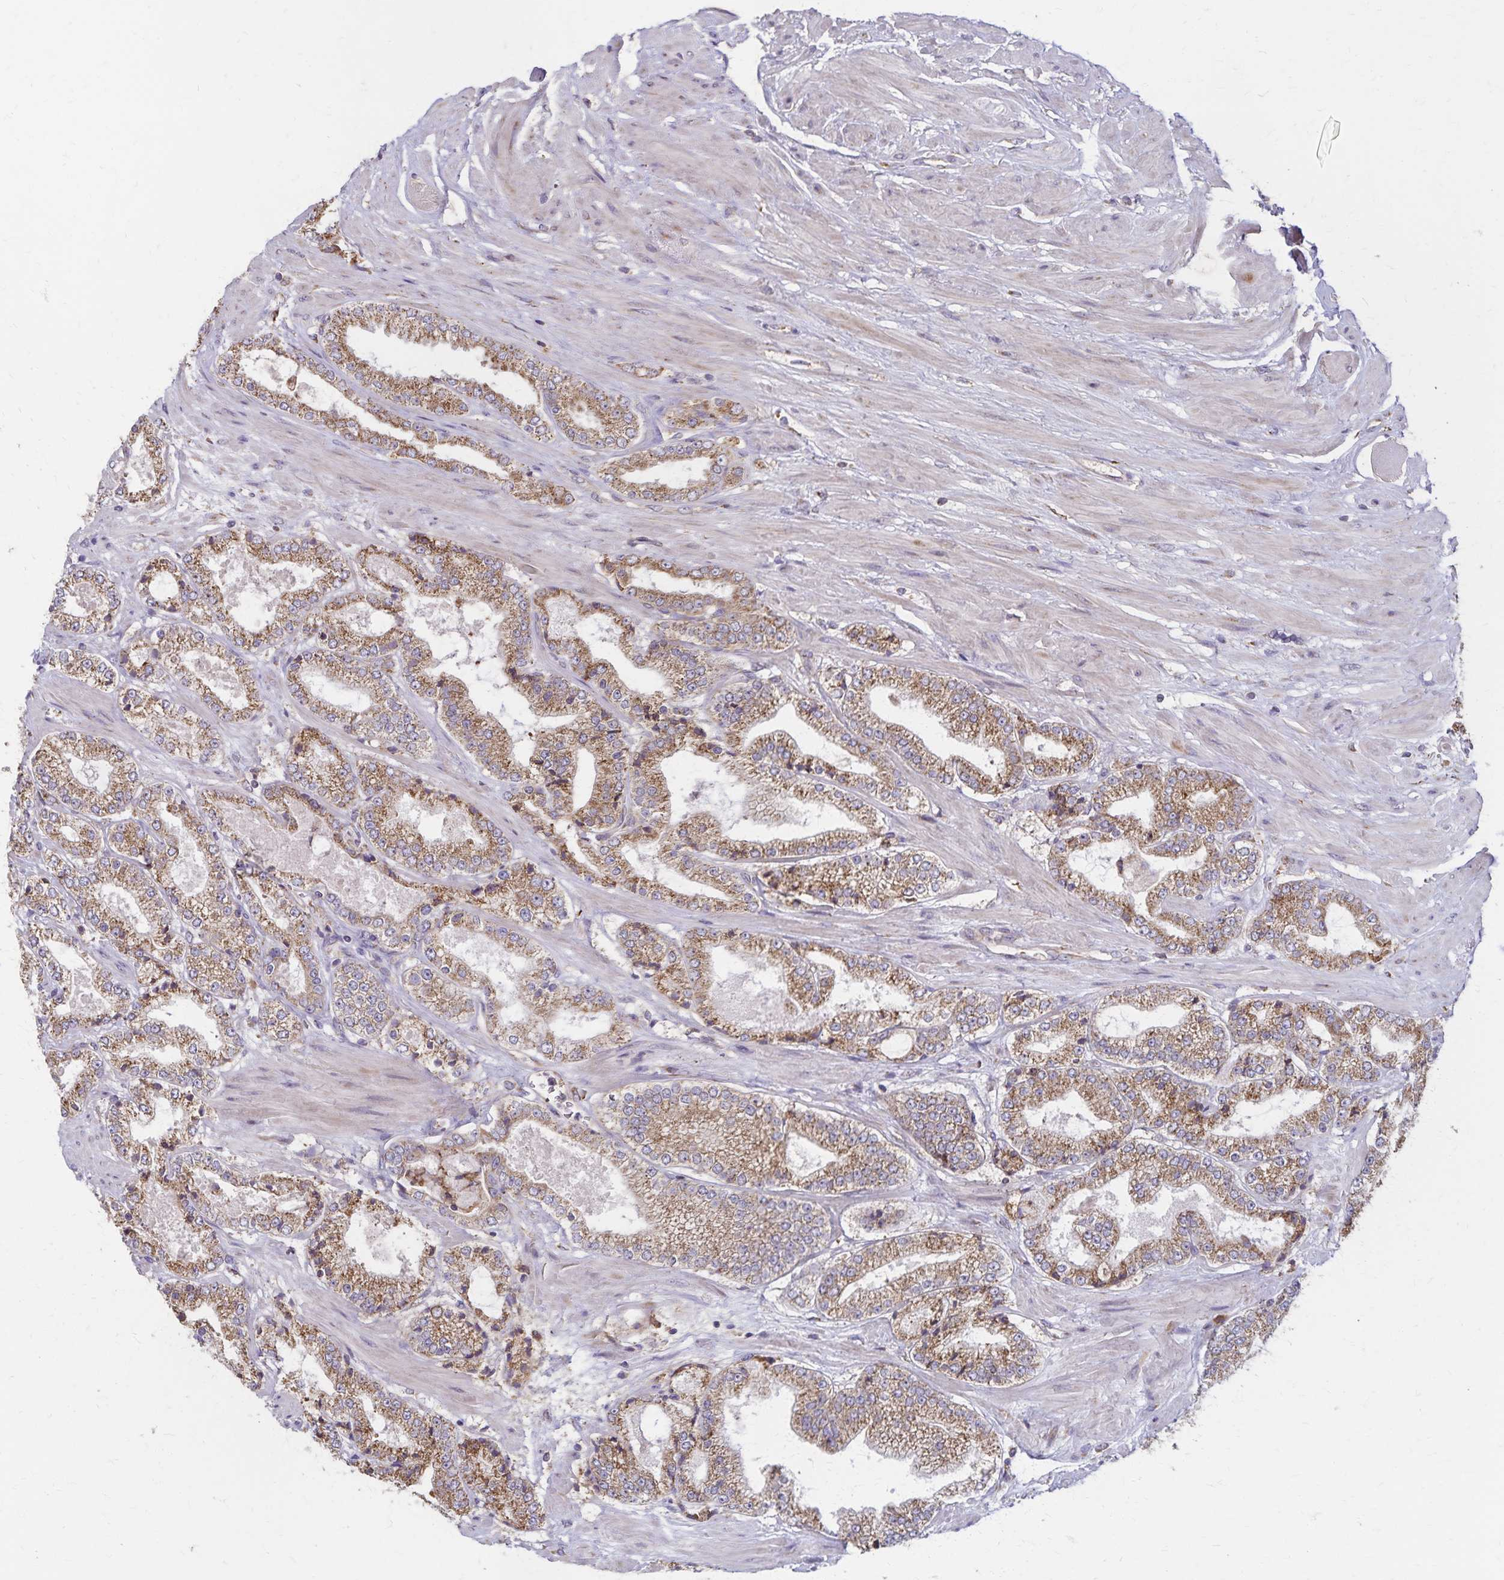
{"staining": {"intensity": "moderate", "quantity": ">75%", "location": "cytoplasmic/membranous"}, "tissue": "prostate cancer", "cell_type": "Tumor cells", "image_type": "cancer", "snomed": [{"axis": "morphology", "description": "Adenocarcinoma, High grade"}, {"axis": "topography", "description": "Prostate"}], "caption": "There is medium levels of moderate cytoplasmic/membranous positivity in tumor cells of prostate cancer (adenocarcinoma (high-grade)), as demonstrated by immunohistochemical staining (brown color).", "gene": "RNF10", "patient": {"sex": "male", "age": 64}}